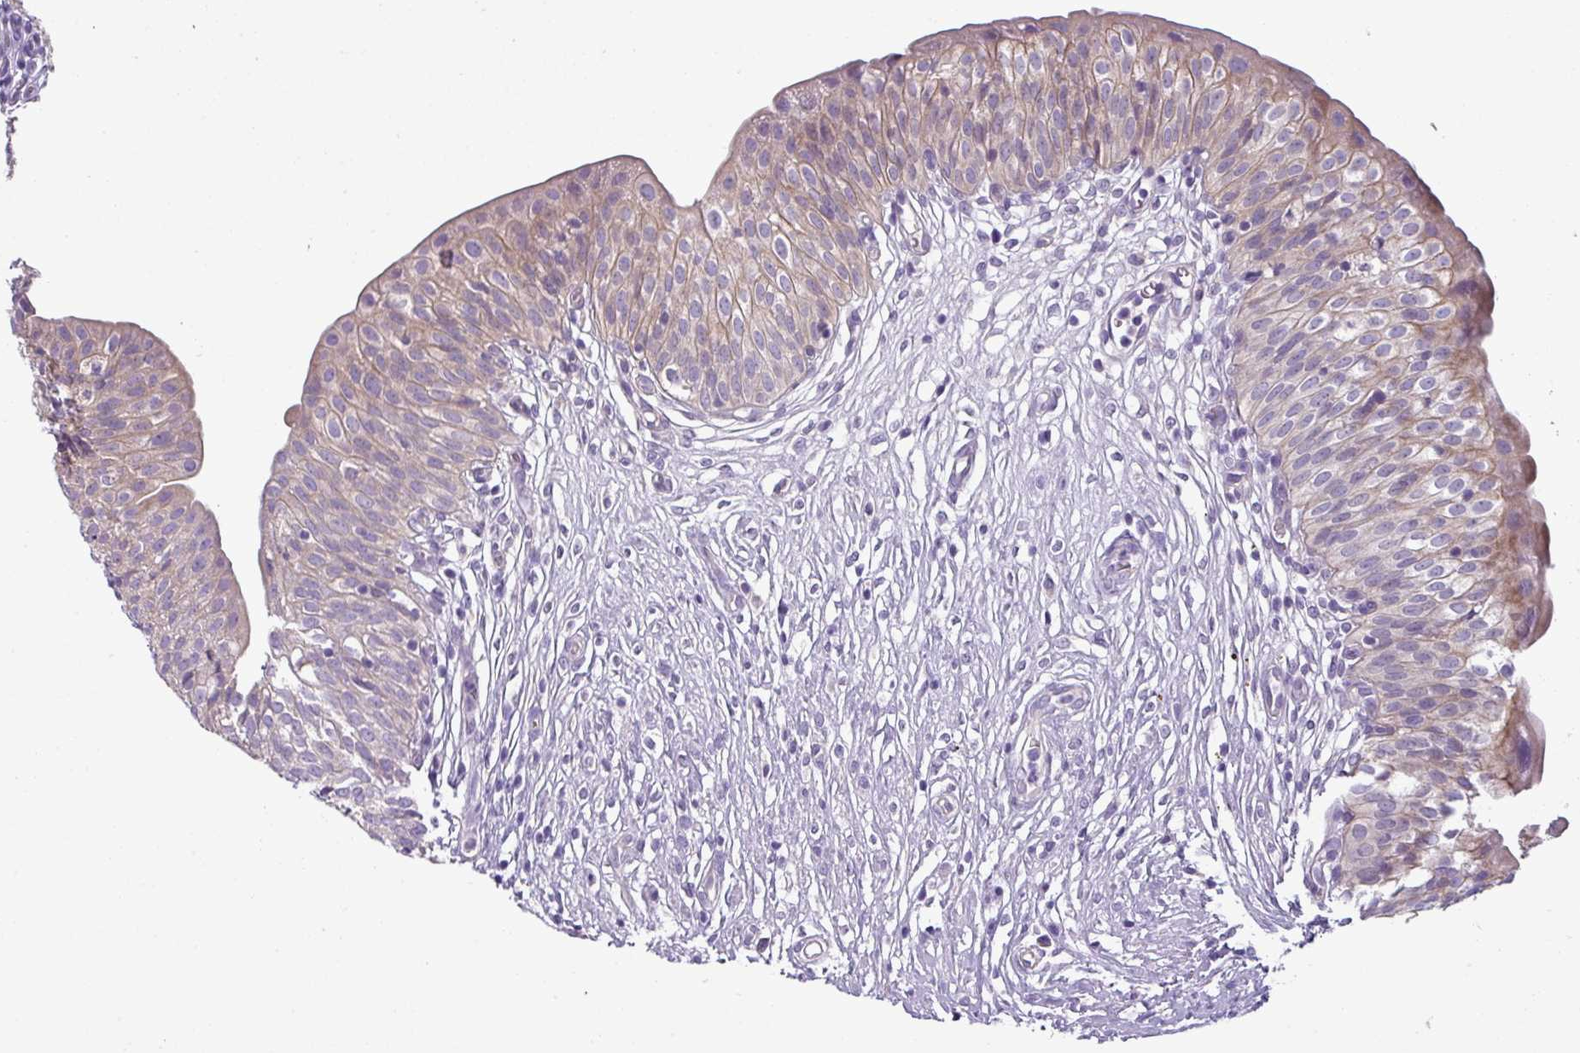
{"staining": {"intensity": "weak", "quantity": ">75%", "location": "cytoplasmic/membranous"}, "tissue": "urinary bladder", "cell_type": "Urothelial cells", "image_type": "normal", "snomed": [{"axis": "morphology", "description": "Normal tissue, NOS"}, {"axis": "topography", "description": "Urinary bladder"}], "caption": "Protein staining shows weak cytoplasmic/membranous positivity in approximately >75% of urothelial cells in normal urinary bladder.", "gene": "TOR1AIP2", "patient": {"sex": "male", "age": 55}}